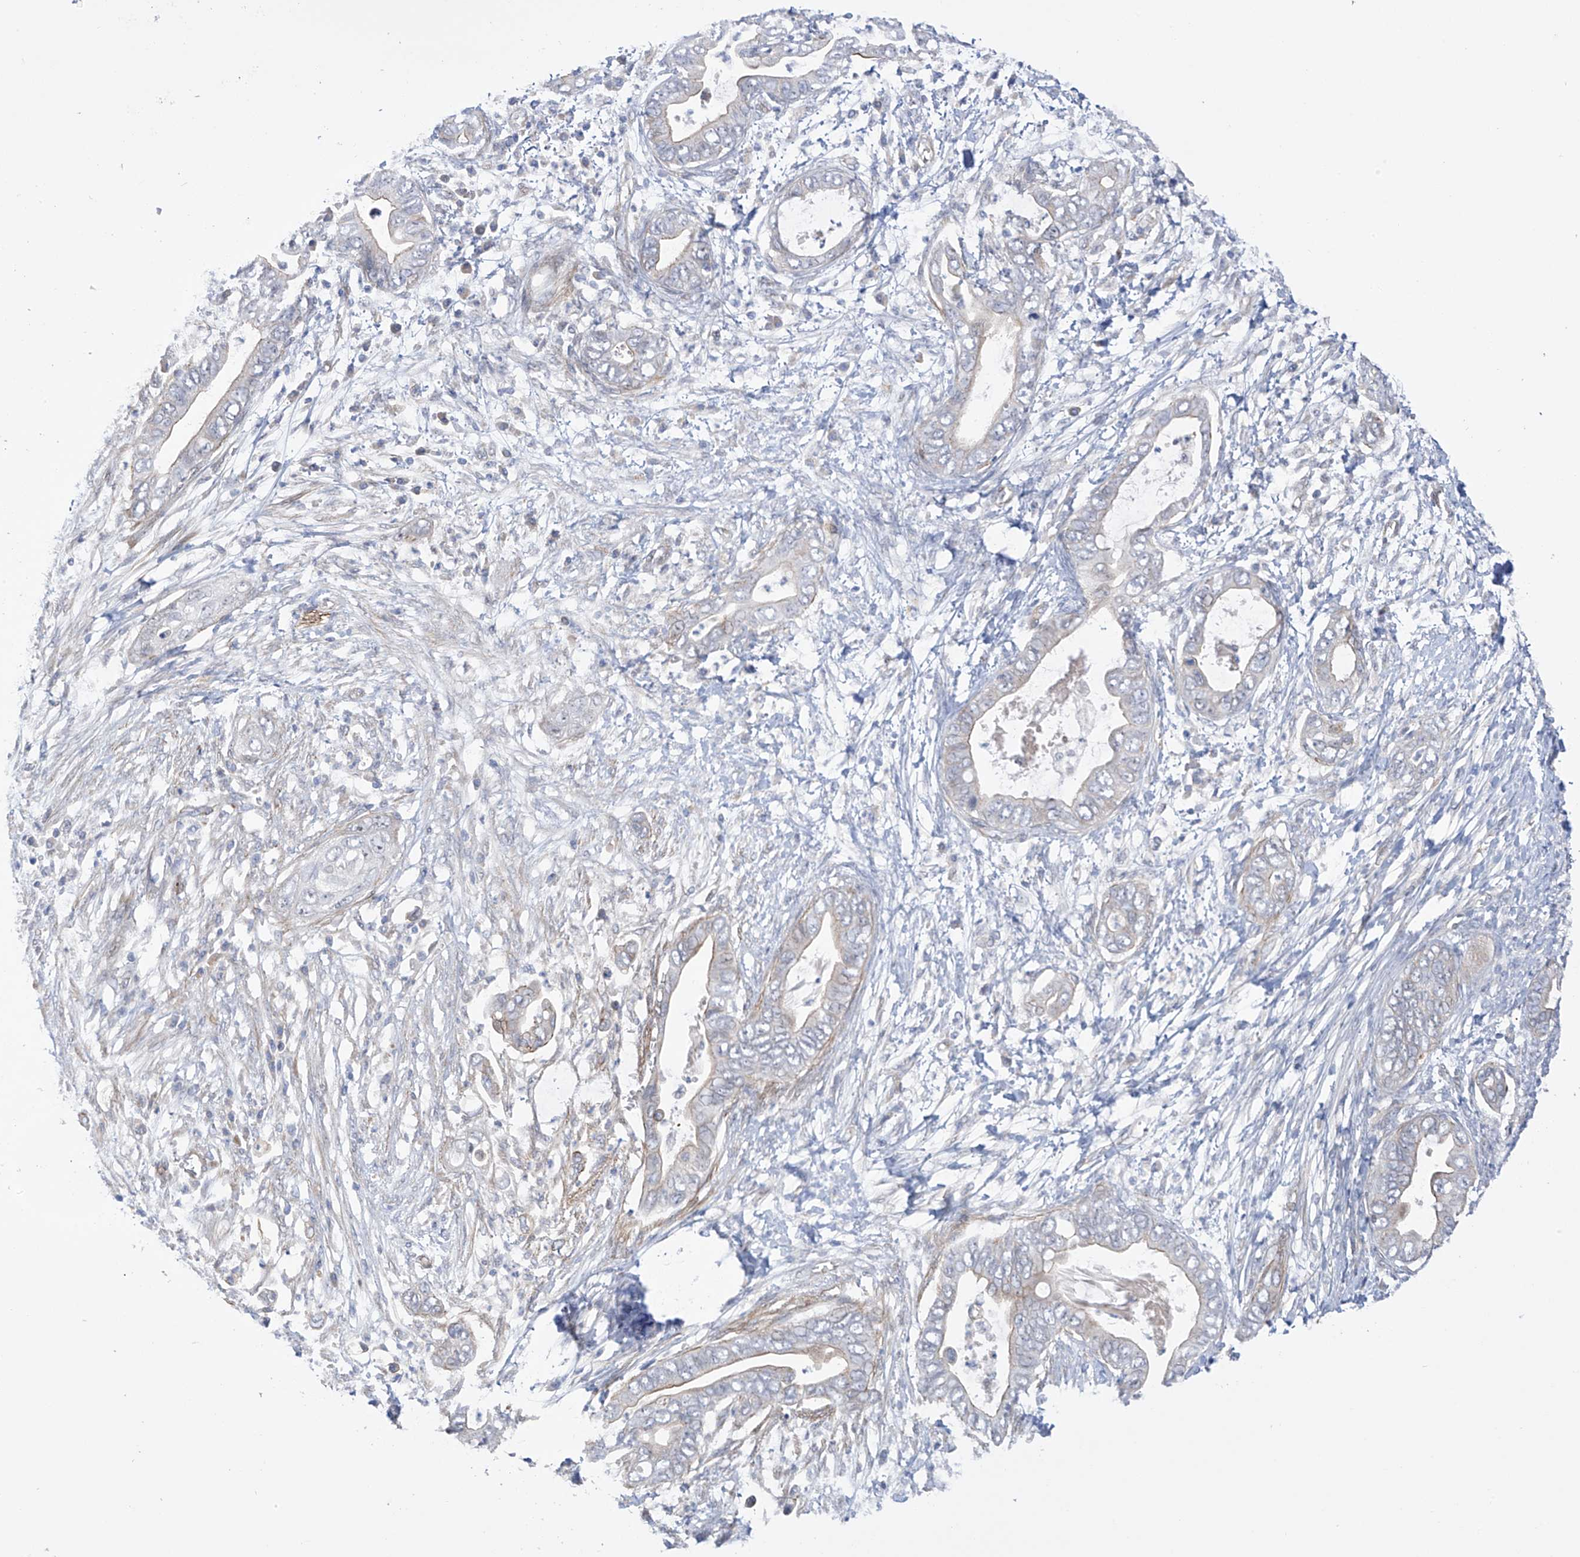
{"staining": {"intensity": "weak", "quantity": "<25%", "location": "cytoplasmic/membranous"}, "tissue": "pancreatic cancer", "cell_type": "Tumor cells", "image_type": "cancer", "snomed": [{"axis": "morphology", "description": "Adenocarcinoma, NOS"}, {"axis": "topography", "description": "Pancreas"}], "caption": "IHC photomicrograph of human adenocarcinoma (pancreatic) stained for a protein (brown), which exhibits no expression in tumor cells.", "gene": "ZNF641", "patient": {"sex": "male", "age": 75}}